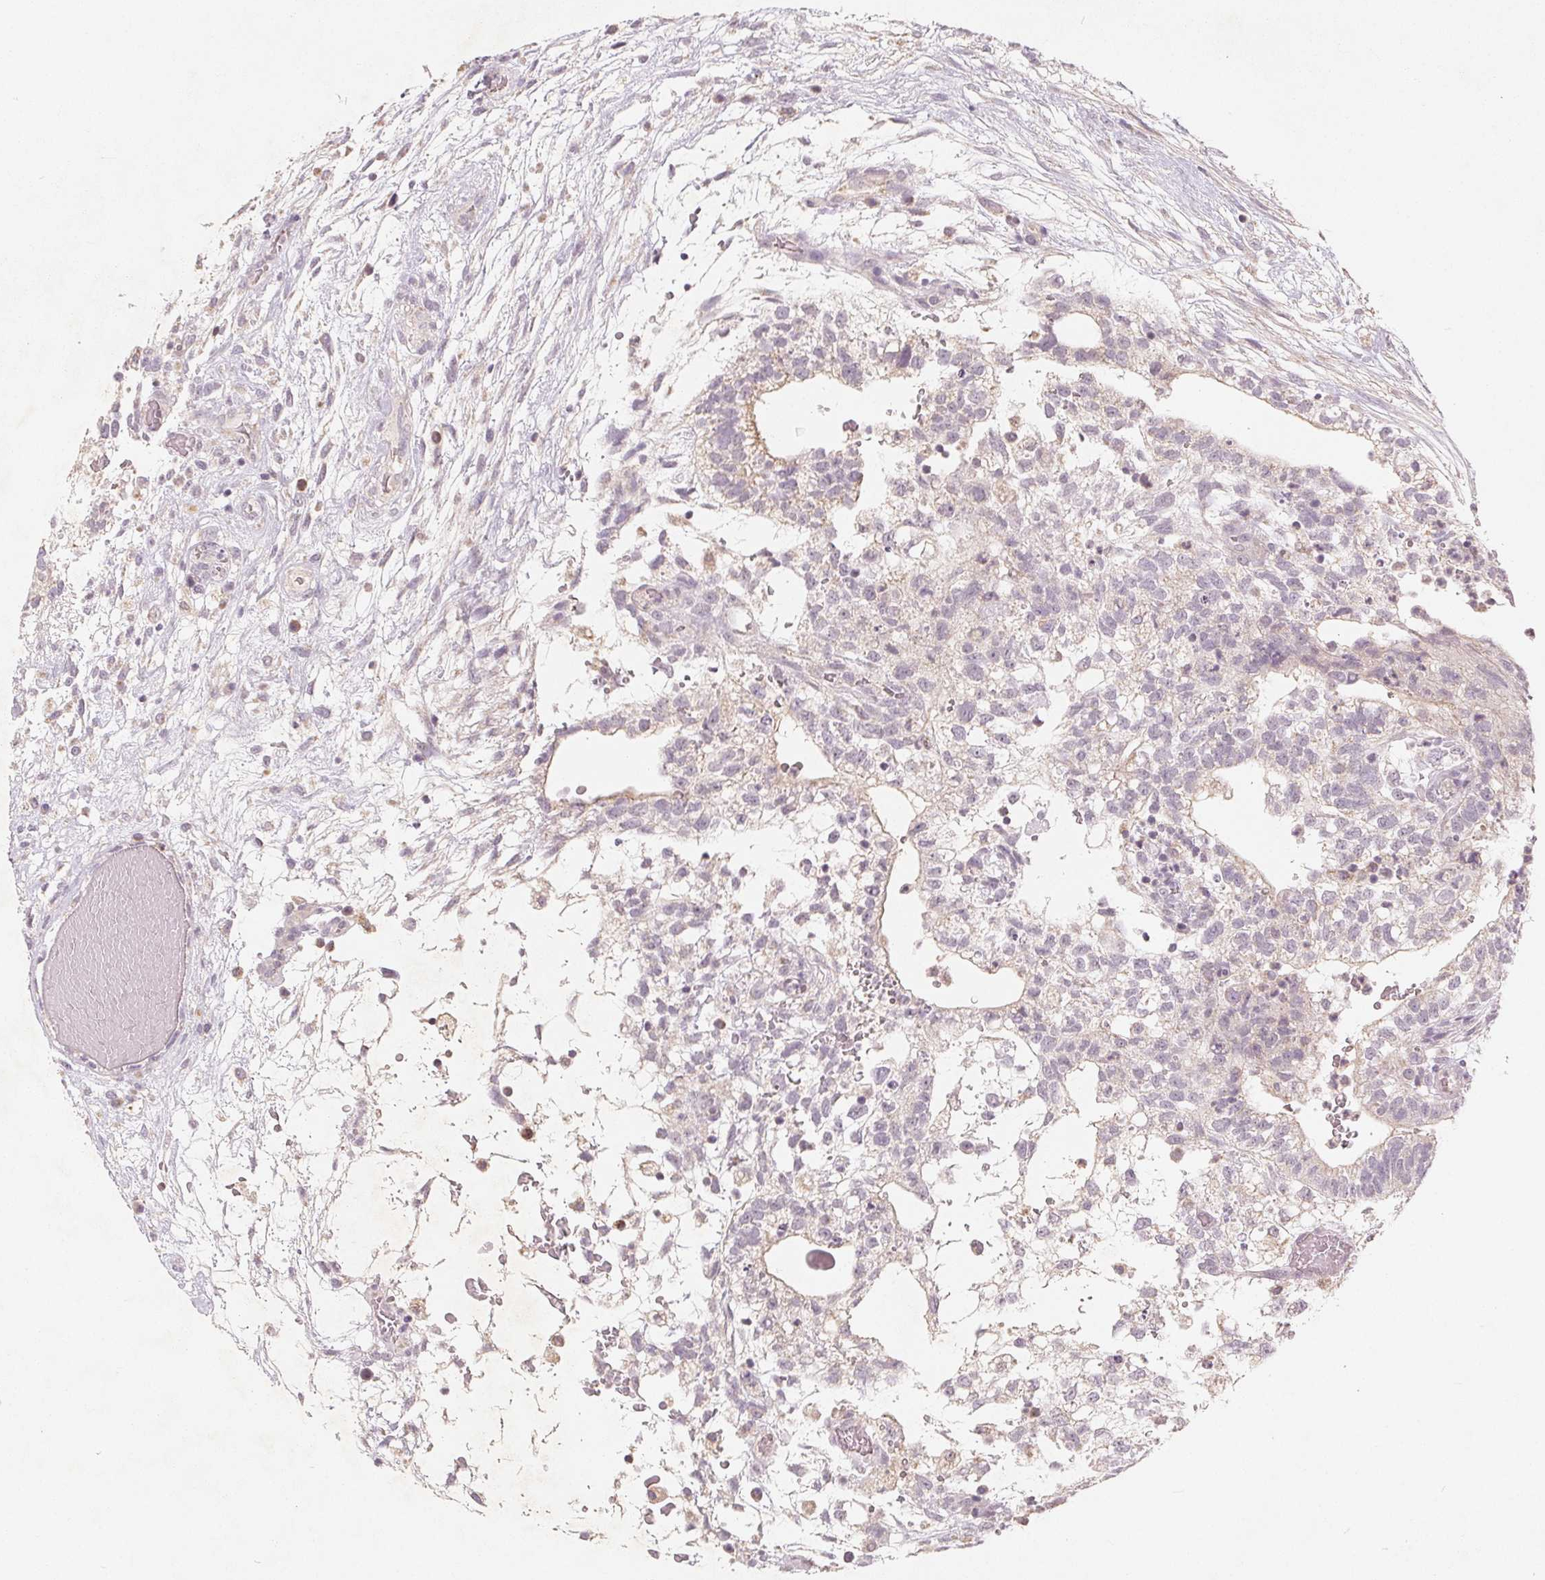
{"staining": {"intensity": "weak", "quantity": "<25%", "location": "cytoplasmic/membranous"}, "tissue": "testis cancer", "cell_type": "Tumor cells", "image_type": "cancer", "snomed": [{"axis": "morphology", "description": "Carcinoma, Embryonal, NOS"}, {"axis": "topography", "description": "Testis"}], "caption": "An image of human embryonal carcinoma (testis) is negative for staining in tumor cells.", "gene": "GHITM", "patient": {"sex": "male", "age": 32}}